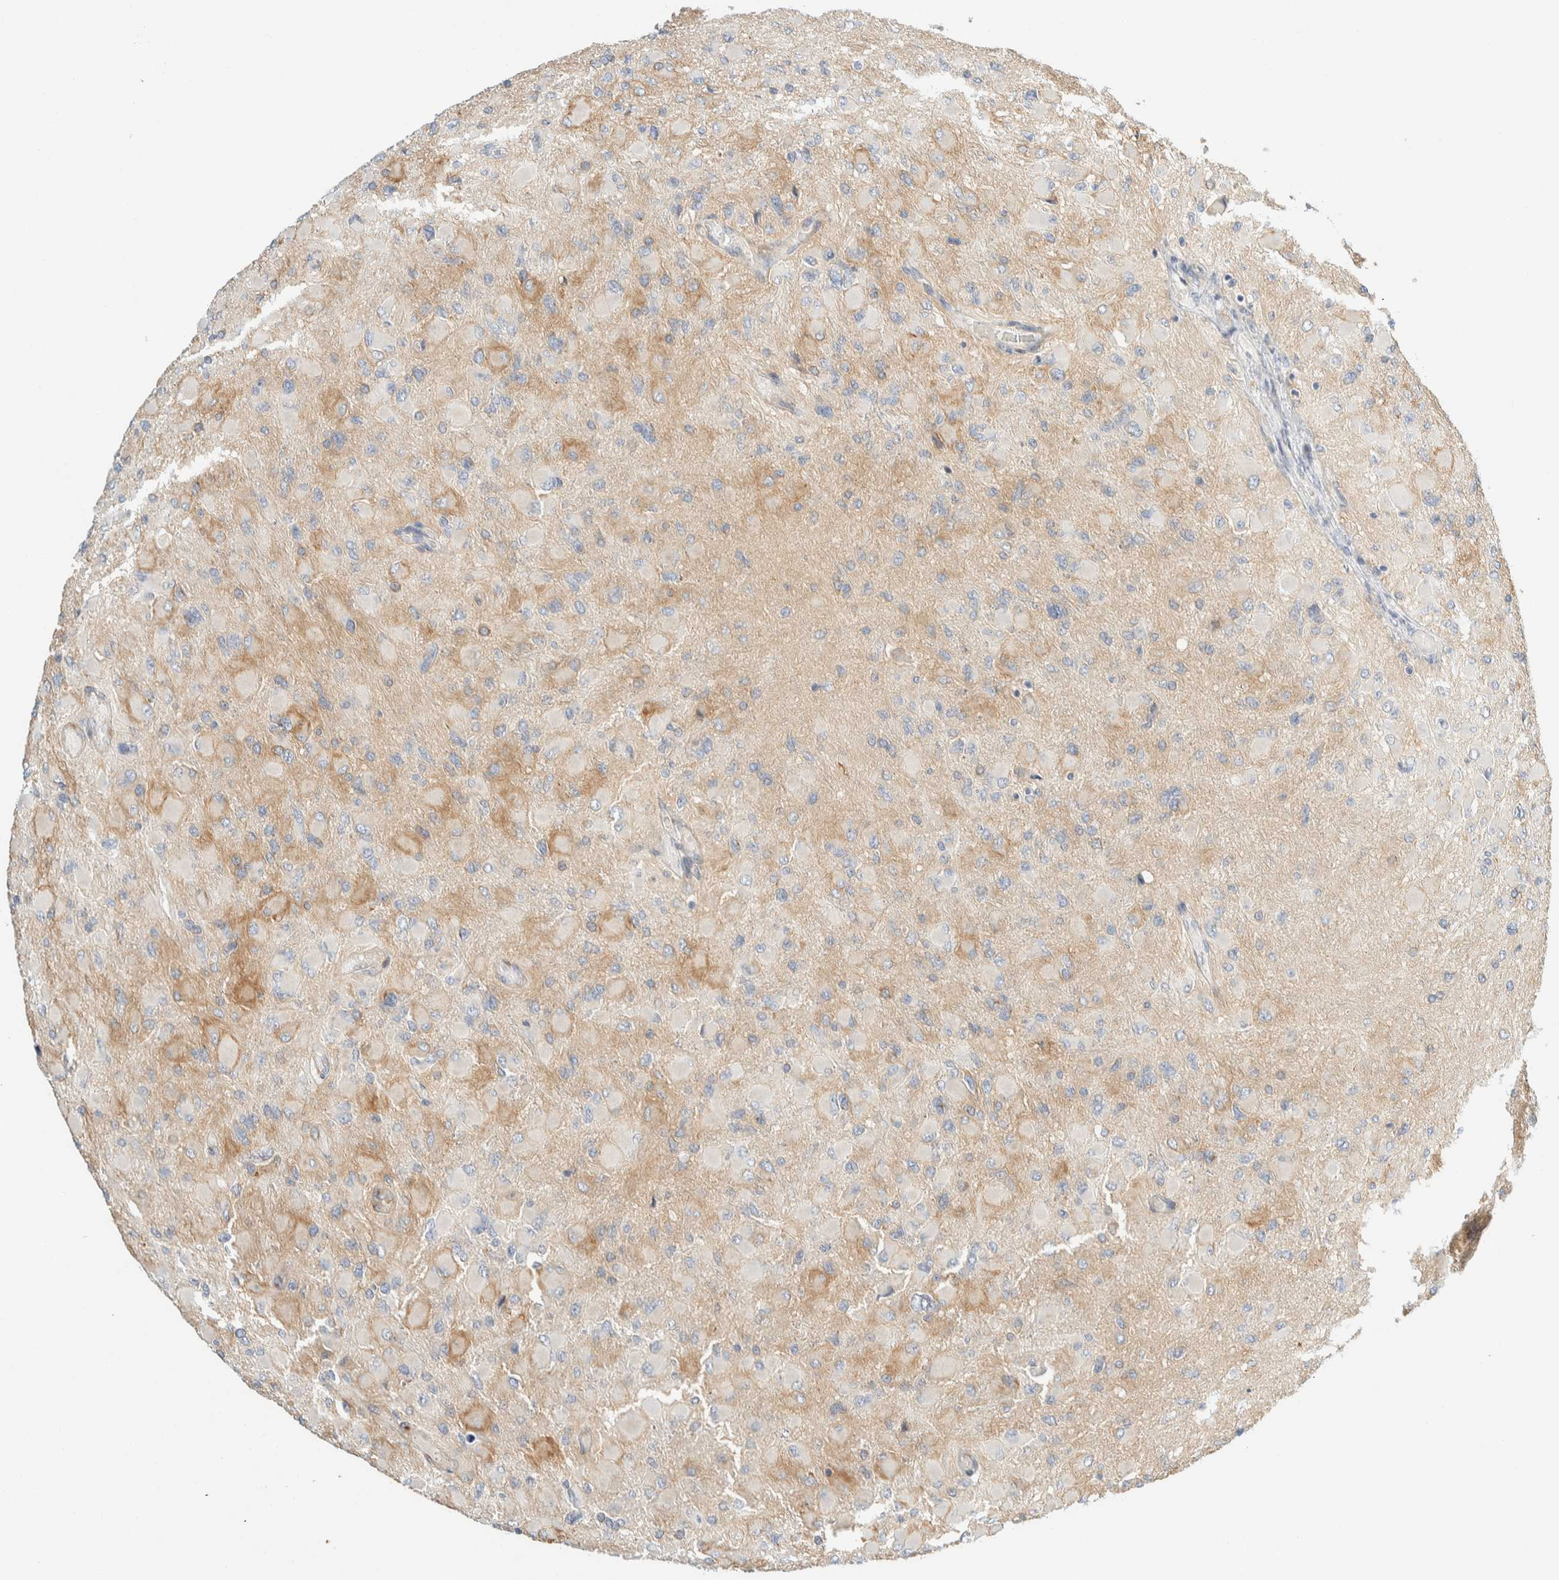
{"staining": {"intensity": "weak", "quantity": "25%-75%", "location": "cytoplasmic/membranous"}, "tissue": "glioma", "cell_type": "Tumor cells", "image_type": "cancer", "snomed": [{"axis": "morphology", "description": "Glioma, malignant, High grade"}, {"axis": "topography", "description": "Cerebral cortex"}], "caption": "Malignant high-grade glioma stained for a protein exhibits weak cytoplasmic/membranous positivity in tumor cells.", "gene": "TMEM184B", "patient": {"sex": "female", "age": 36}}